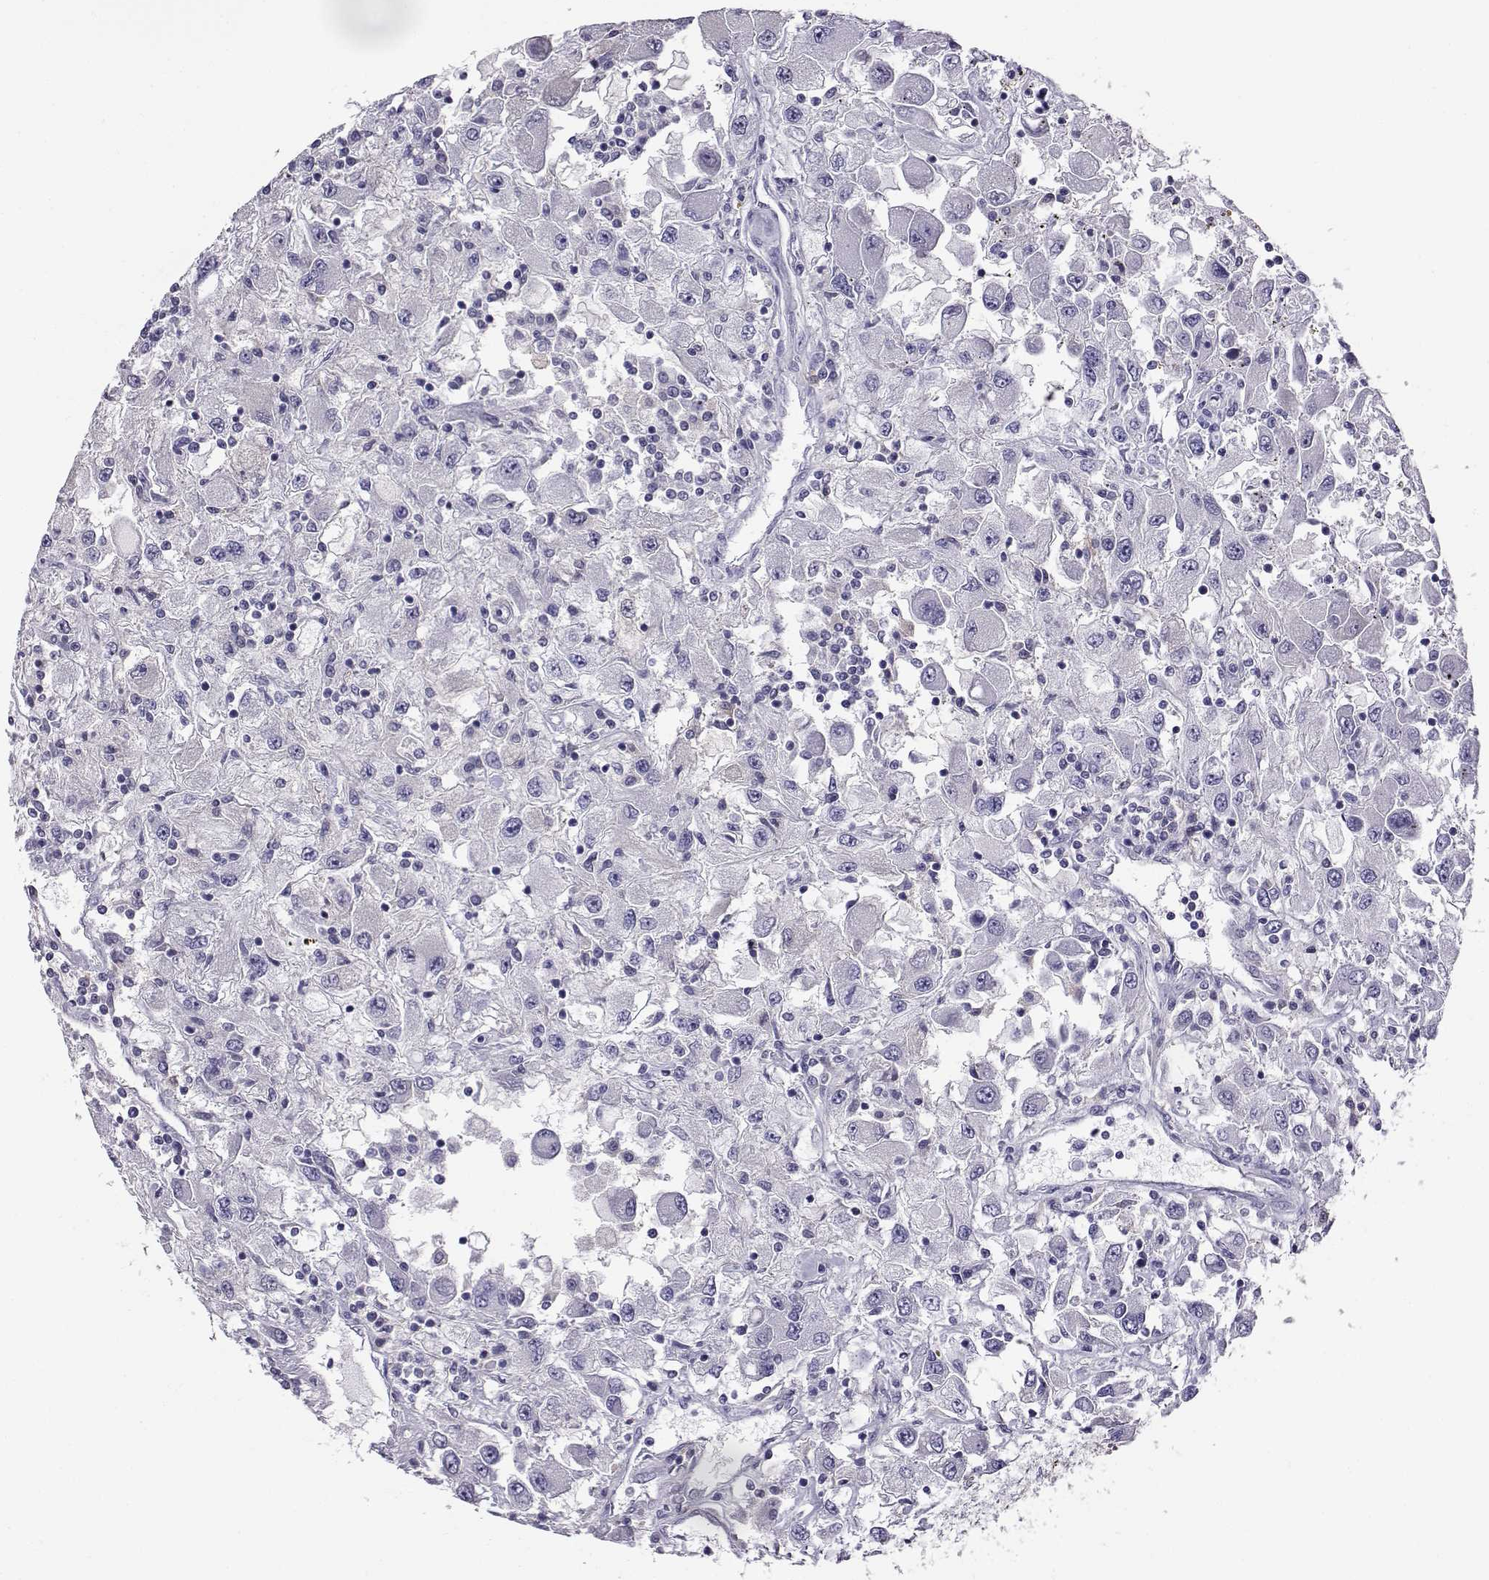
{"staining": {"intensity": "negative", "quantity": "none", "location": "none"}, "tissue": "renal cancer", "cell_type": "Tumor cells", "image_type": "cancer", "snomed": [{"axis": "morphology", "description": "Adenocarcinoma, NOS"}, {"axis": "topography", "description": "Kidney"}], "caption": "Human renal adenocarcinoma stained for a protein using immunohistochemistry (IHC) exhibits no positivity in tumor cells.", "gene": "AKR1B1", "patient": {"sex": "female", "age": 67}}